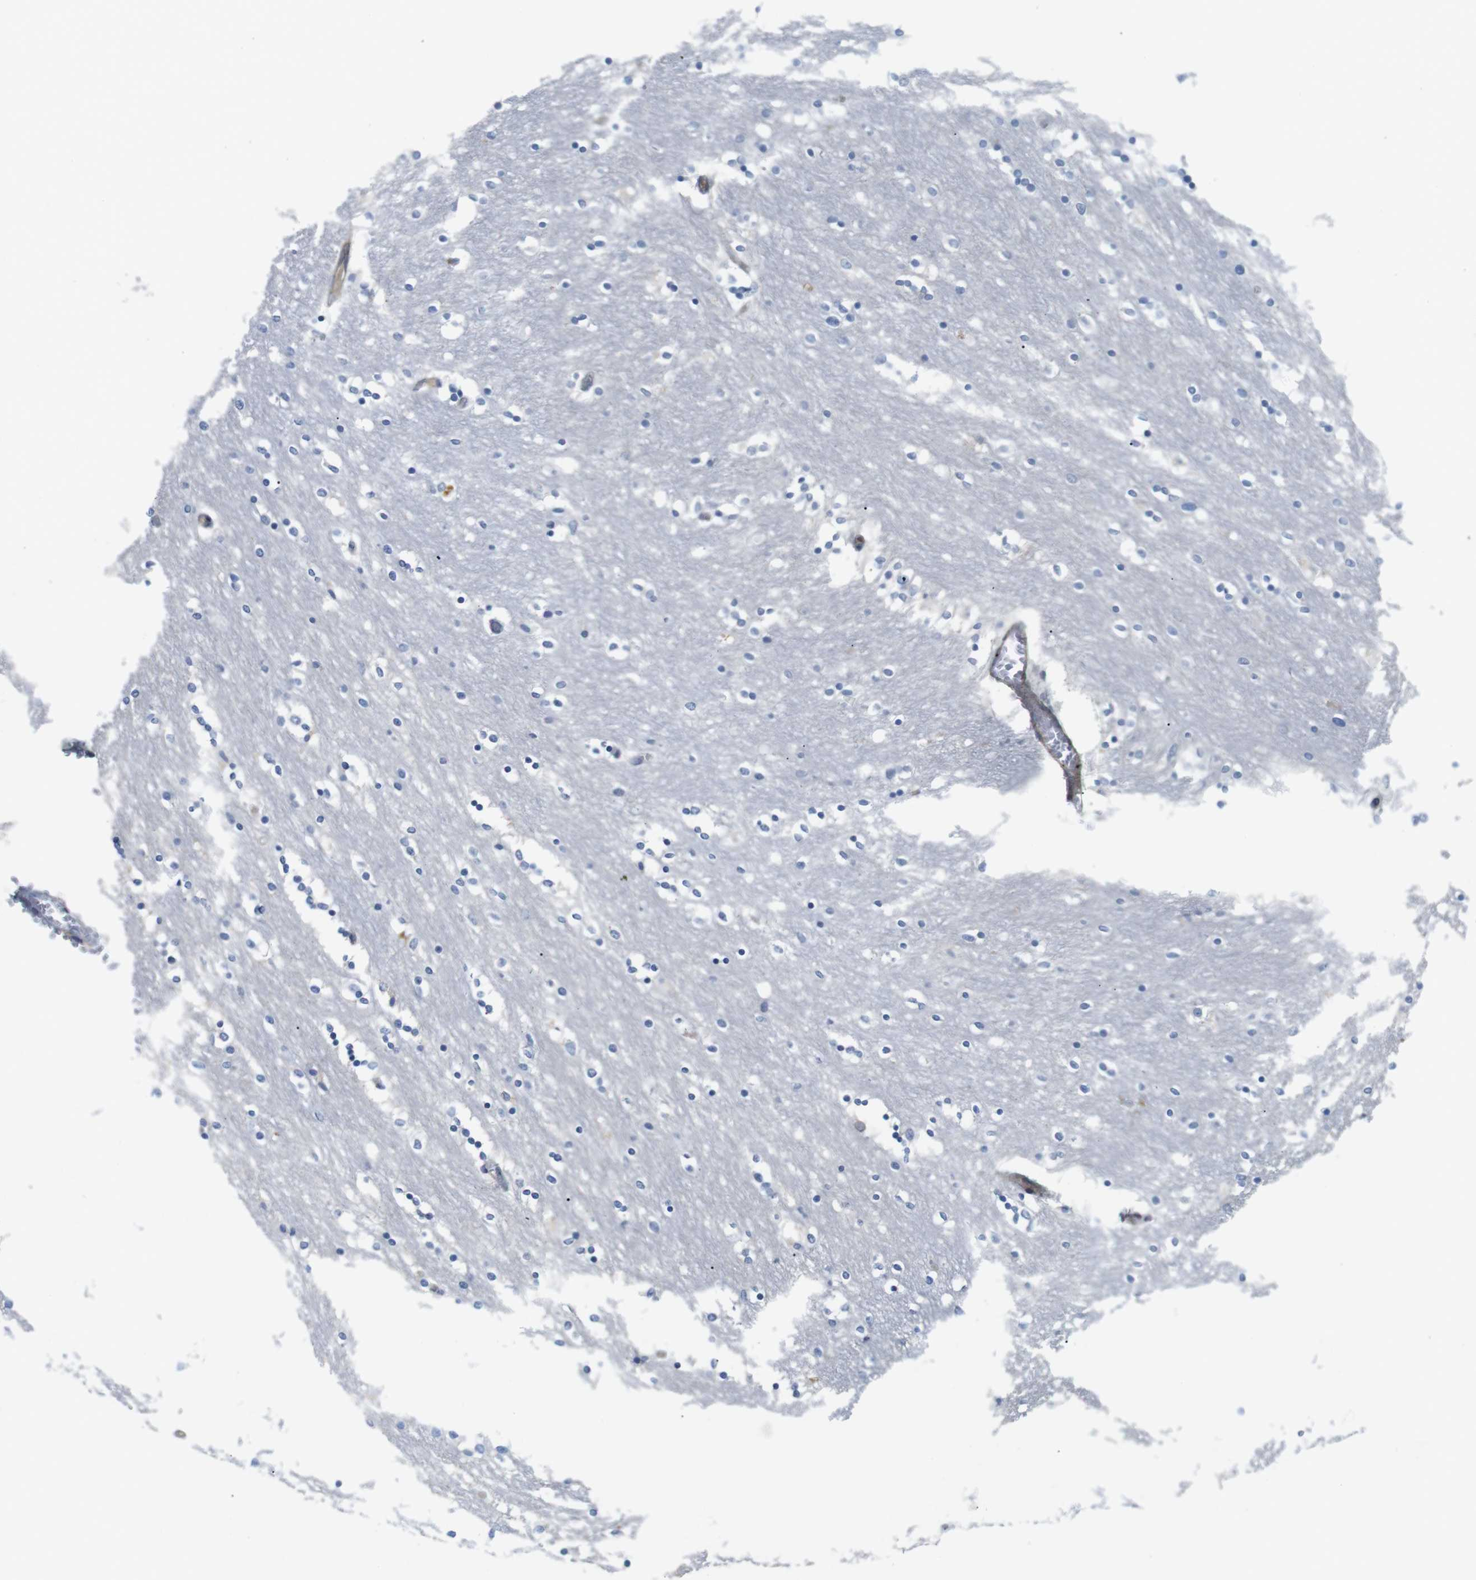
{"staining": {"intensity": "negative", "quantity": "none", "location": "none"}, "tissue": "caudate", "cell_type": "Glial cells", "image_type": "normal", "snomed": [{"axis": "morphology", "description": "Normal tissue, NOS"}, {"axis": "topography", "description": "Lateral ventricle wall"}], "caption": "IHC histopathology image of unremarkable caudate stained for a protein (brown), which displays no expression in glial cells. (Stains: DAB (3,3'-diaminobenzidine) immunohistochemistry (IHC) with hematoxylin counter stain, Microscopy: brightfield microscopy at high magnification).", "gene": "ITPR1", "patient": {"sex": "female", "age": 54}}